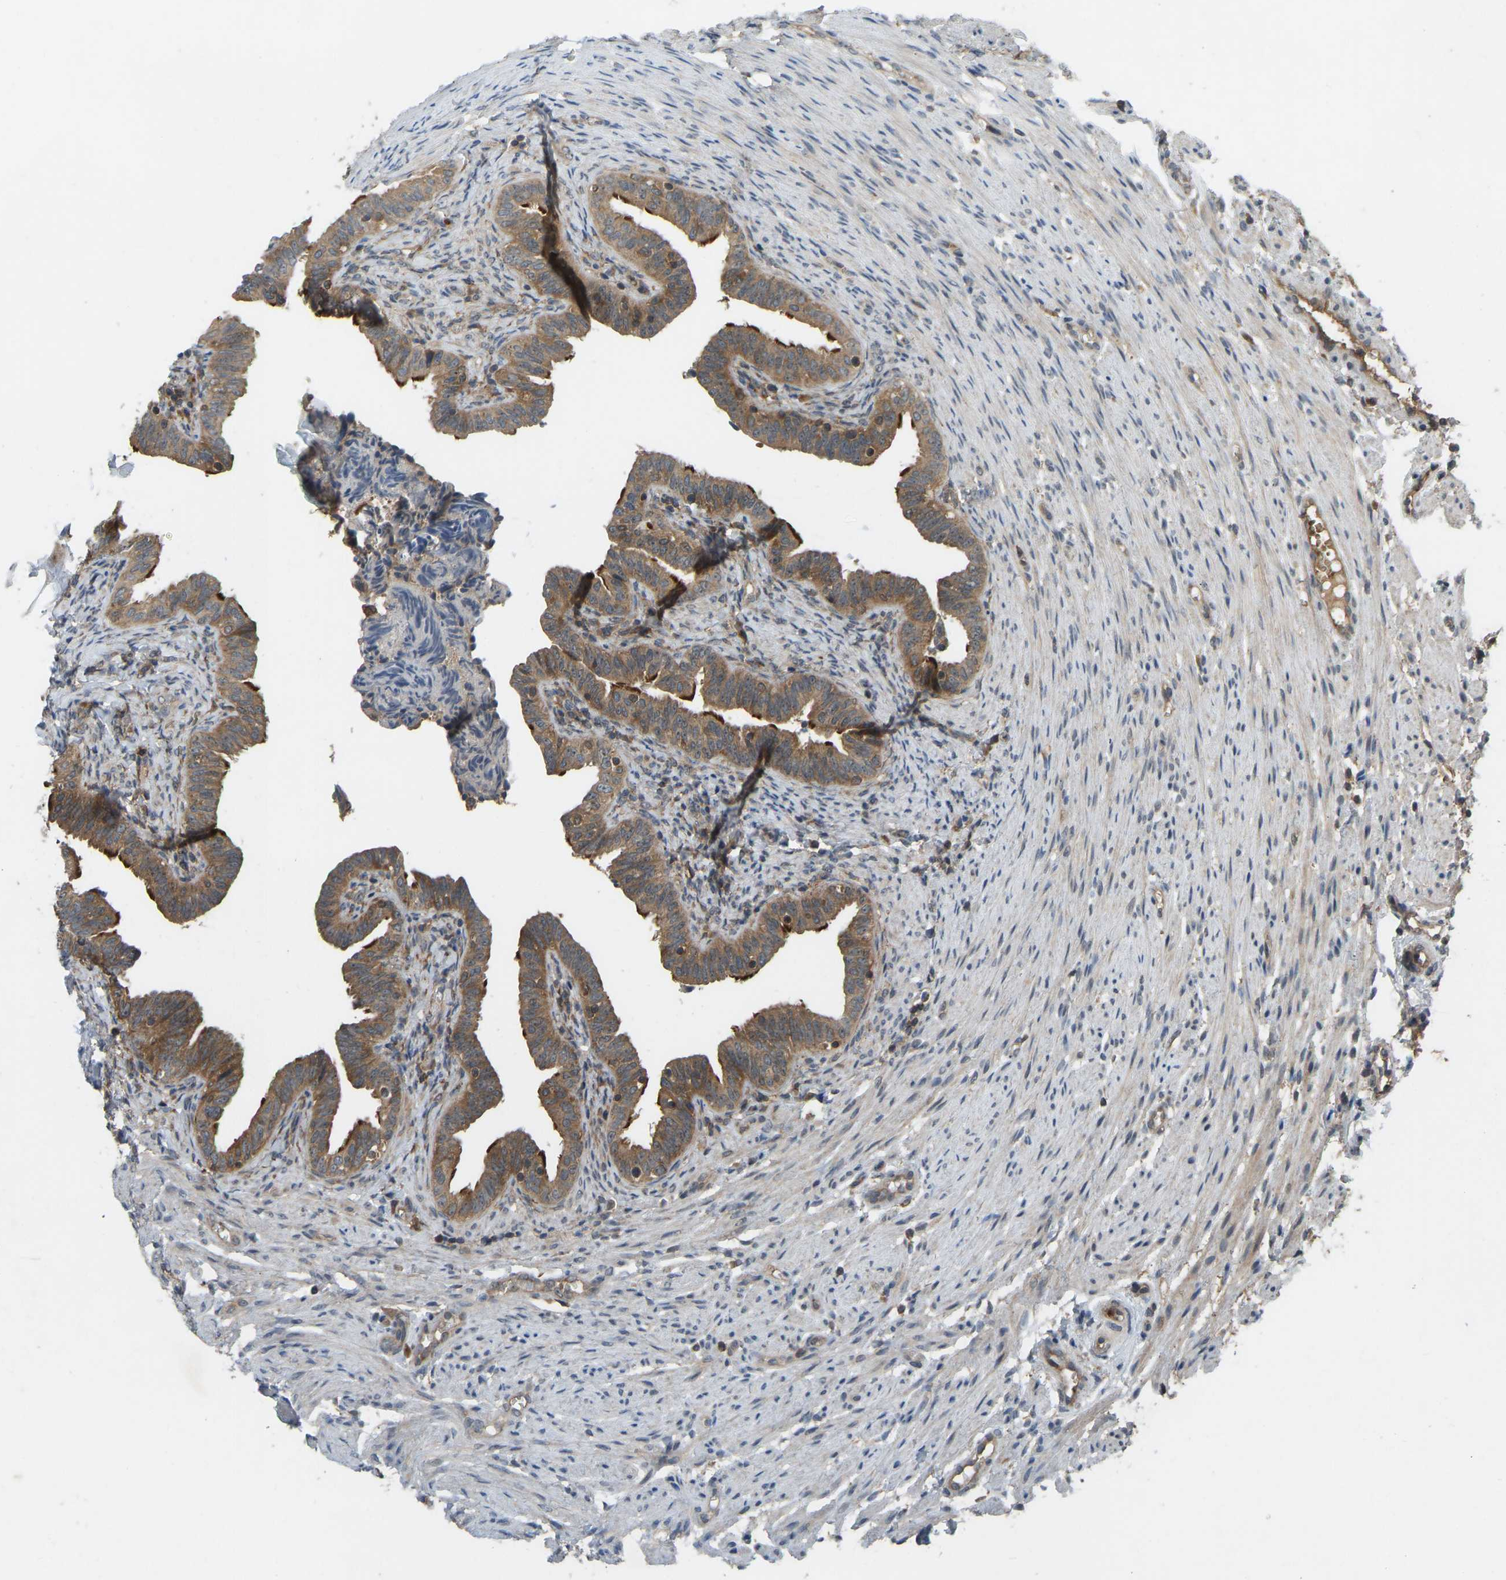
{"staining": {"intensity": "moderate", "quantity": "25%-75%", "location": "cytoplasmic/membranous"}, "tissue": "fallopian tube", "cell_type": "Glandular cells", "image_type": "normal", "snomed": [{"axis": "morphology", "description": "Normal tissue, NOS"}, {"axis": "topography", "description": "Fallopian tube"}, {"axis": "topography", "description": "Placenta"}], "caption": "Immunohistochemistry (IHC) photomicrograph of benign fallopian tube stained for a protein (brown), which displays medium levels of moderate cytoplasmic/membranous staining in about 25%-75% of glandular cells.", "gene": "ZNF71", "patient": {"sex": "female", "age": 34}}